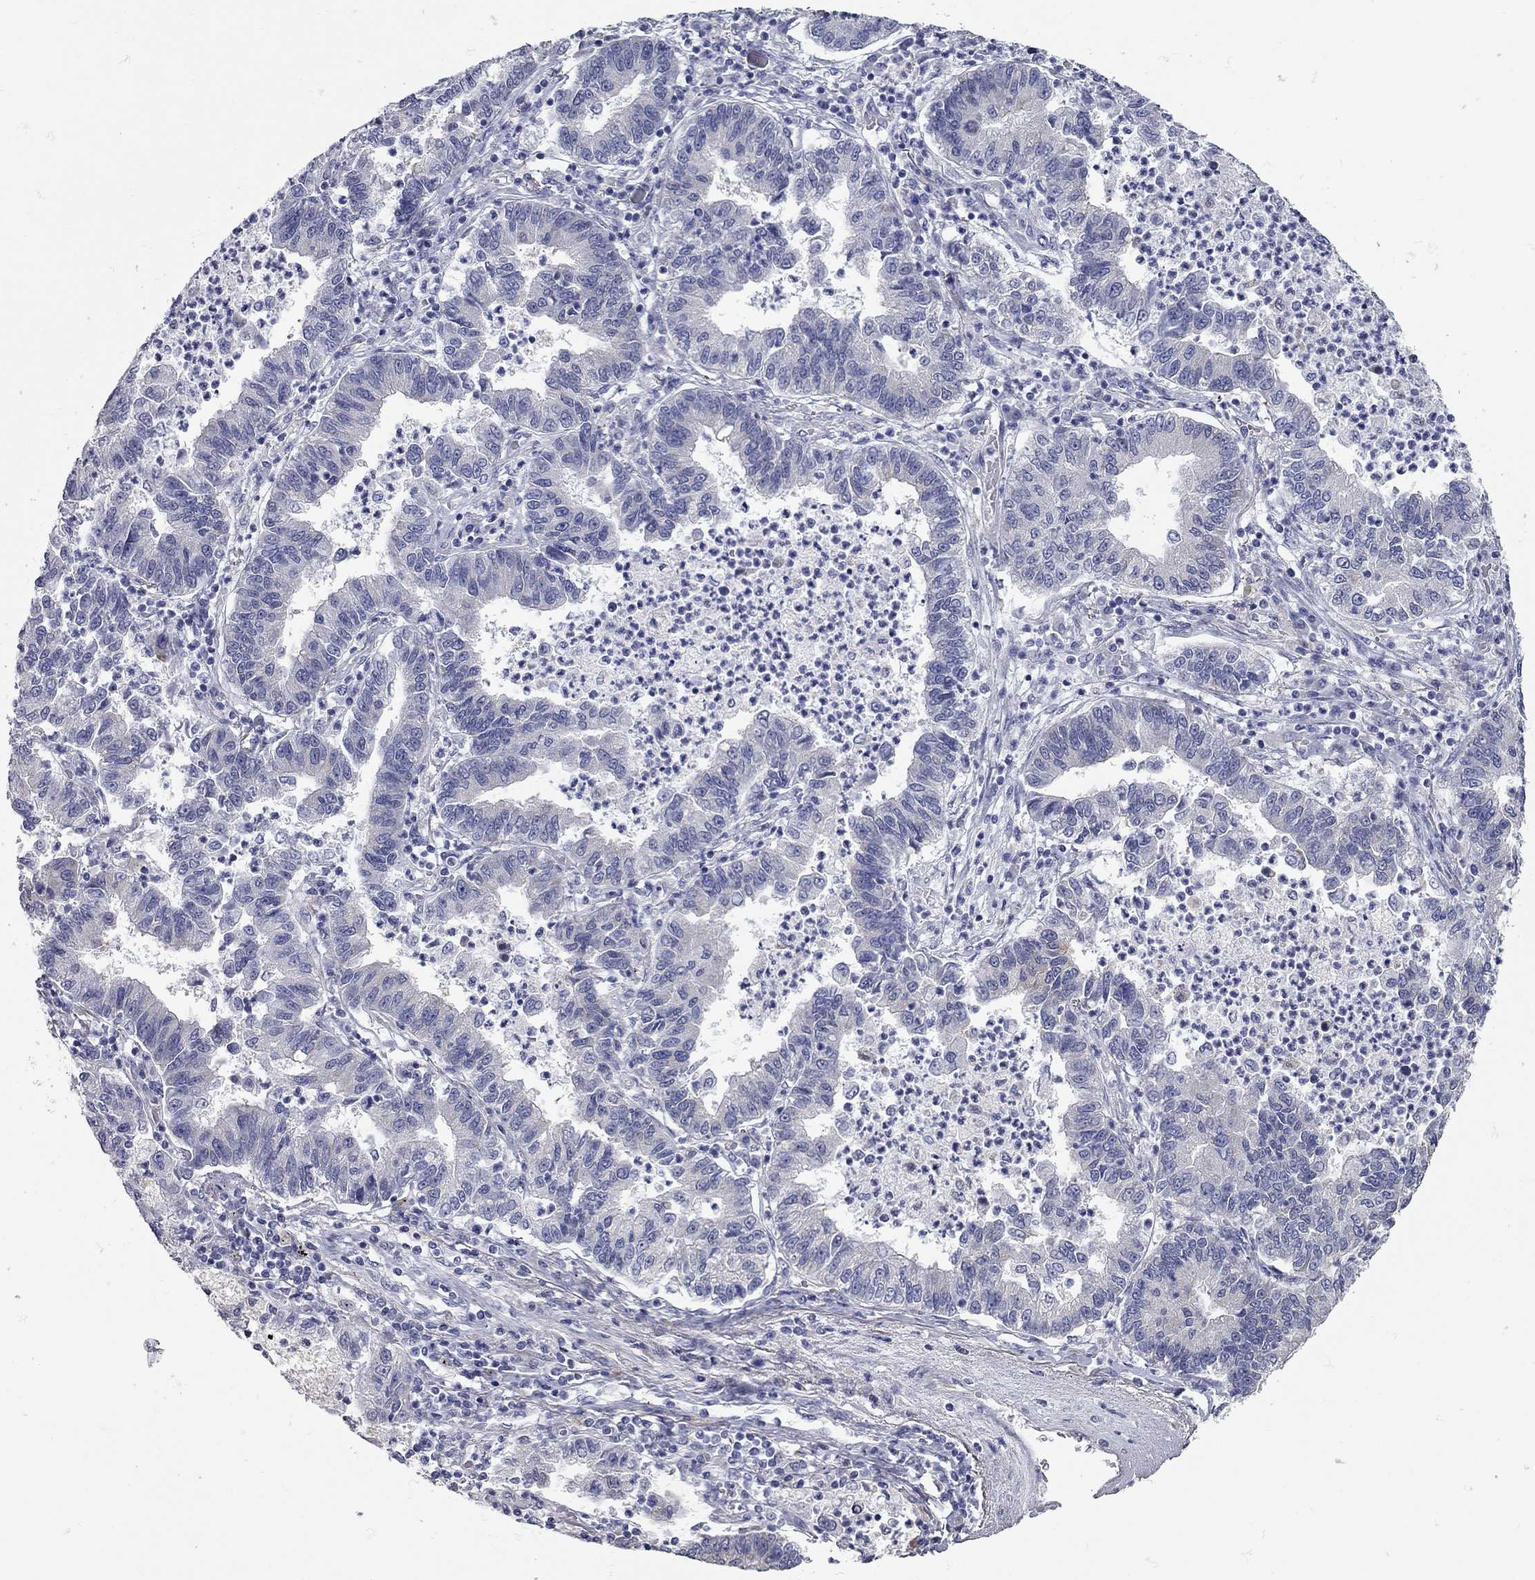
{"staining": {"intensity": "negative", "quantity": "none", "location": "none"}, "tissue": "lung cancer", "cell_type": "Tumor cells", "image_type": "cancer", "snomed": [{"axis": "morphology", "description": "Adenocarcinoma, NOS"}, {"axis": "topography", "description": "Lung"}], "caption": "Protein analysis of lung cancer demonstrates no significant staining in tumor cells.", "gene": "XAGE2", "patient": {"sex": "female", "age": 57}}